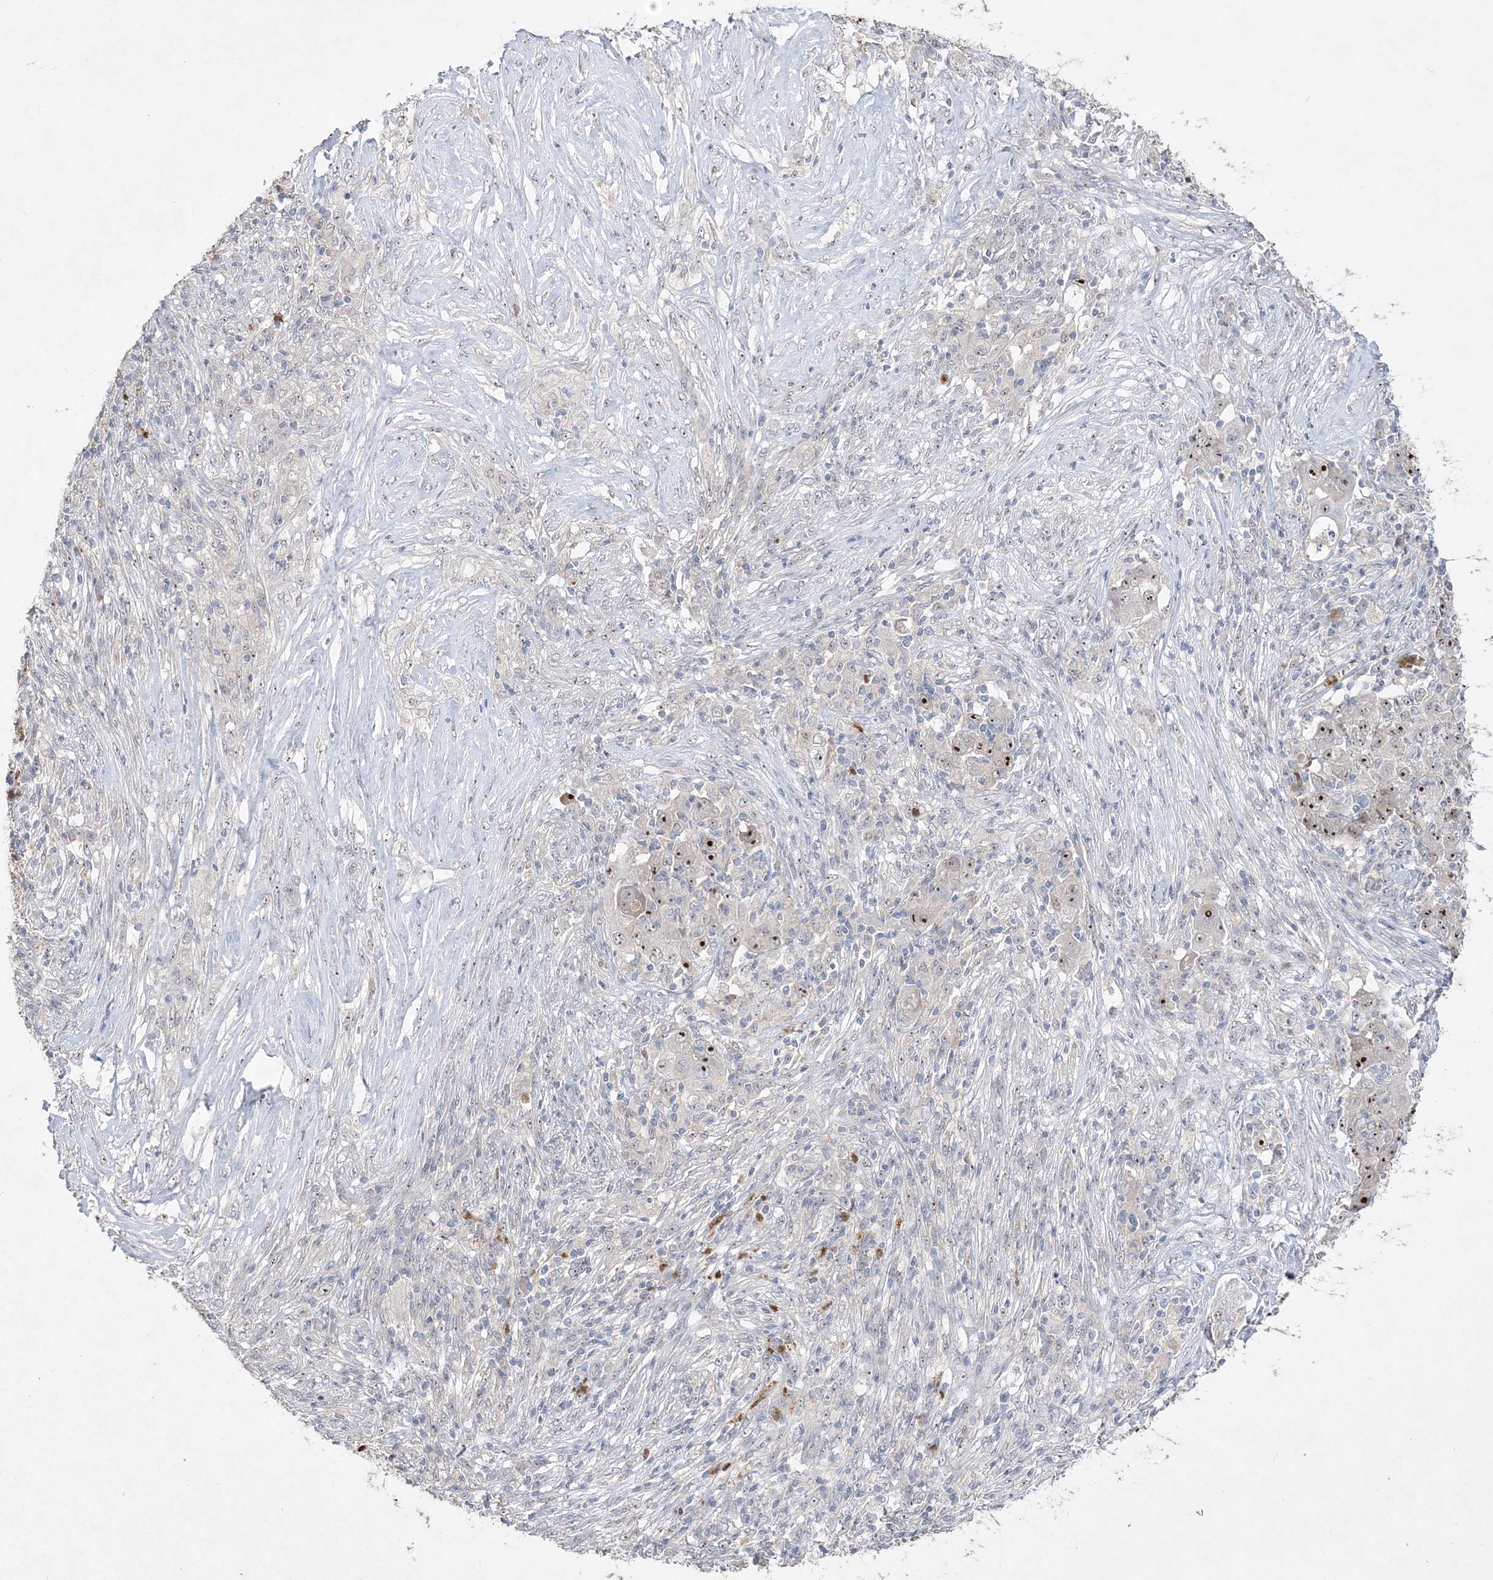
{"staining": {"intensity": "strong", "quantity": "25%-75%", "location": "nuclear"}, "tissue": "ovarian cancer", "cell_type": "Tumor cells", "image_type": "cancer", "snomed": [{"axis": "morphology", "description": "Carcinoma, endometroid"}, {"axis": "topography", "description": "Ovary"}], "caption": "Immunohistochemistry of human ovarian endometroid carcinoma displays high levels of strong nuclear positivity in about 25%-75% of tumor cells.", "gene": "NOP16", "patient": {"sex": "female", "age": 42}}